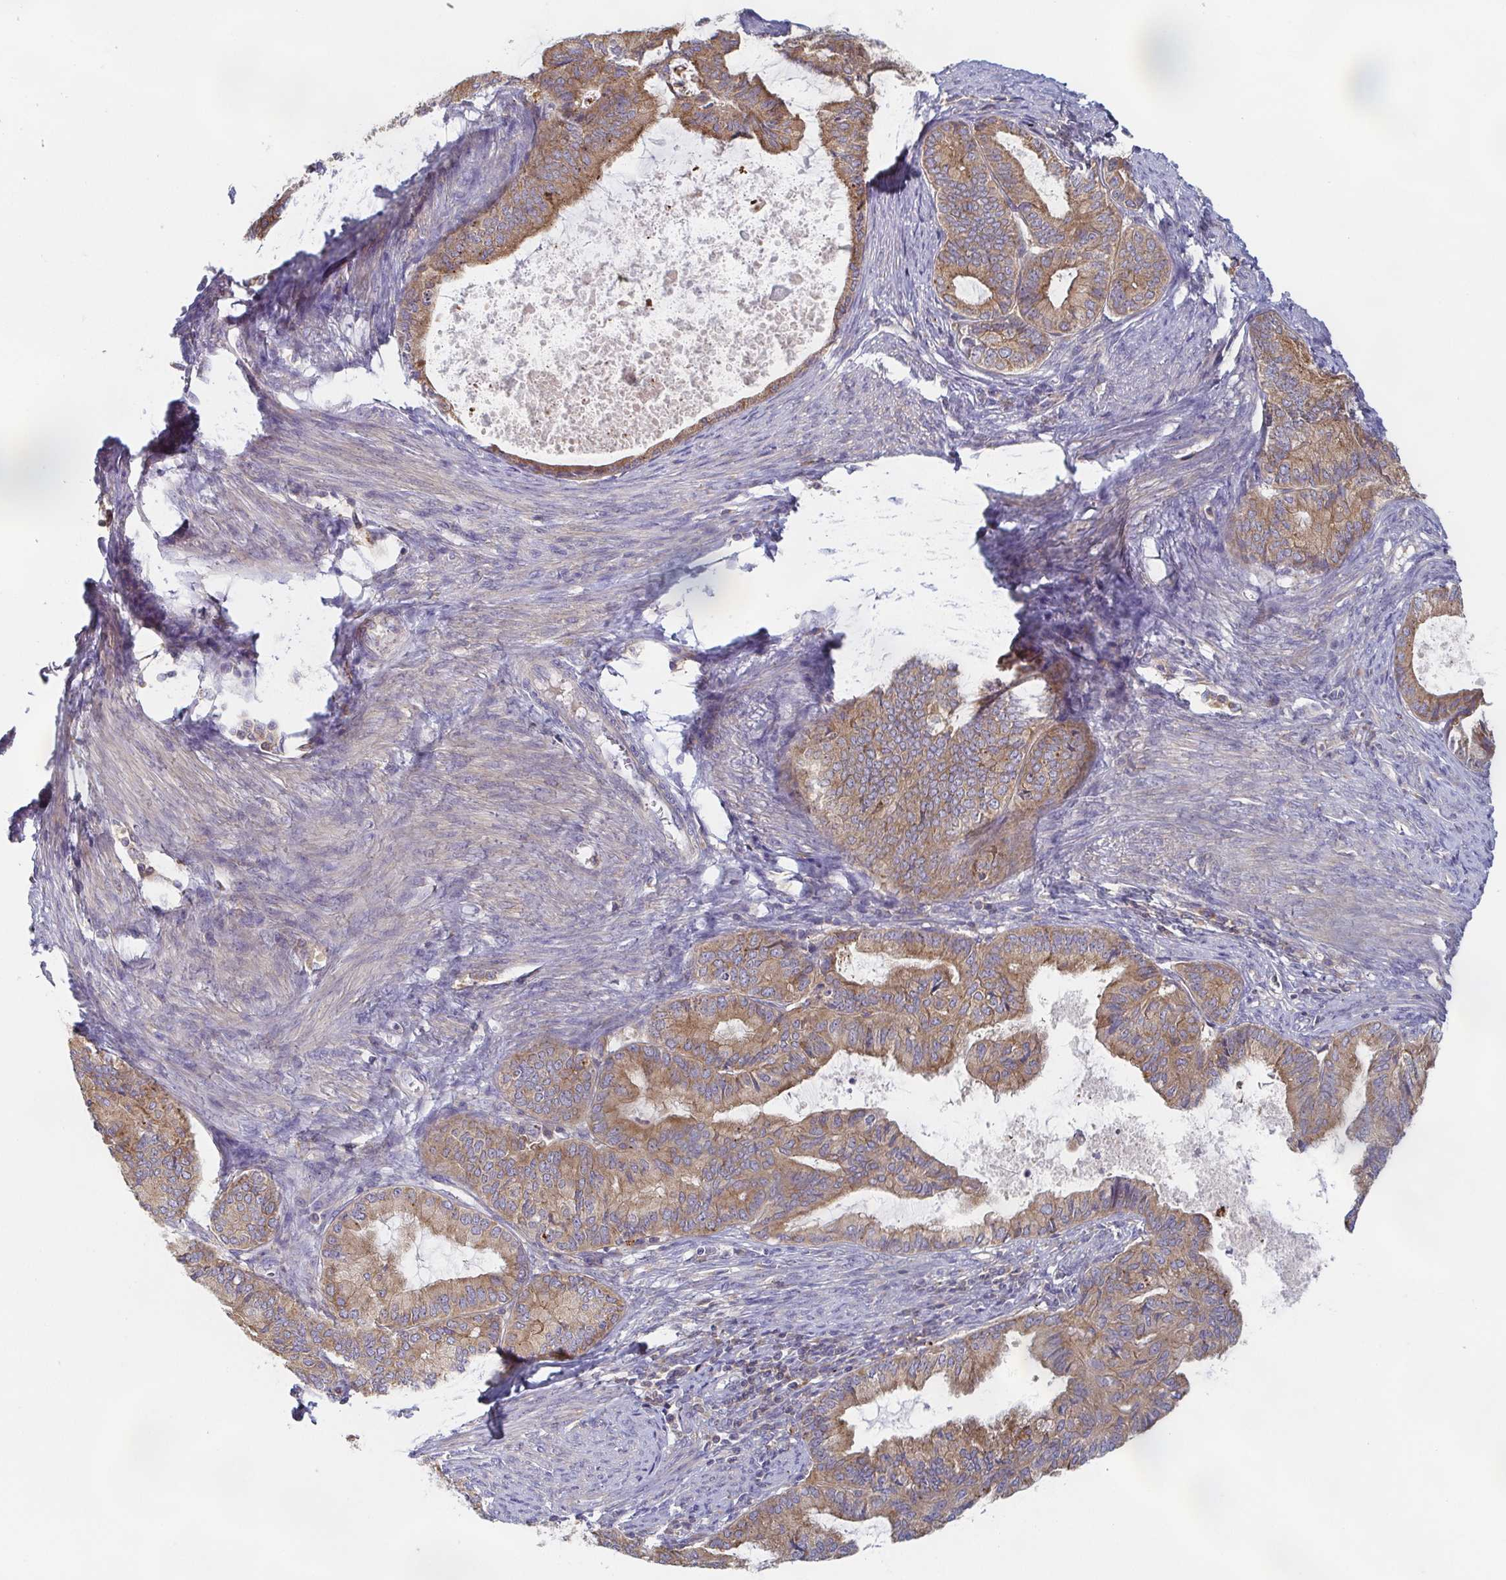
{"staining": {"intensity": "moderate", "quantity": ">75%", "location": "cytoplasmic/membranous"}, "tissue": "endometrial cancer", "cell_type": "Tumor cells", "image_type": "cancer", "snomed": [{"axis": "morphology", "description": "Adenocarcinoma, NOS"}, {"axis": "topography", "description": "Endometrium"}], "caption": "A micrograph of adenocarcinoma (endometrial) stained for a protein shows moderate cytoplasmic/membranous brown staining in tumor cells.", "gene": "TUFT1", "patient": {"sex": "female", "age": 86}}